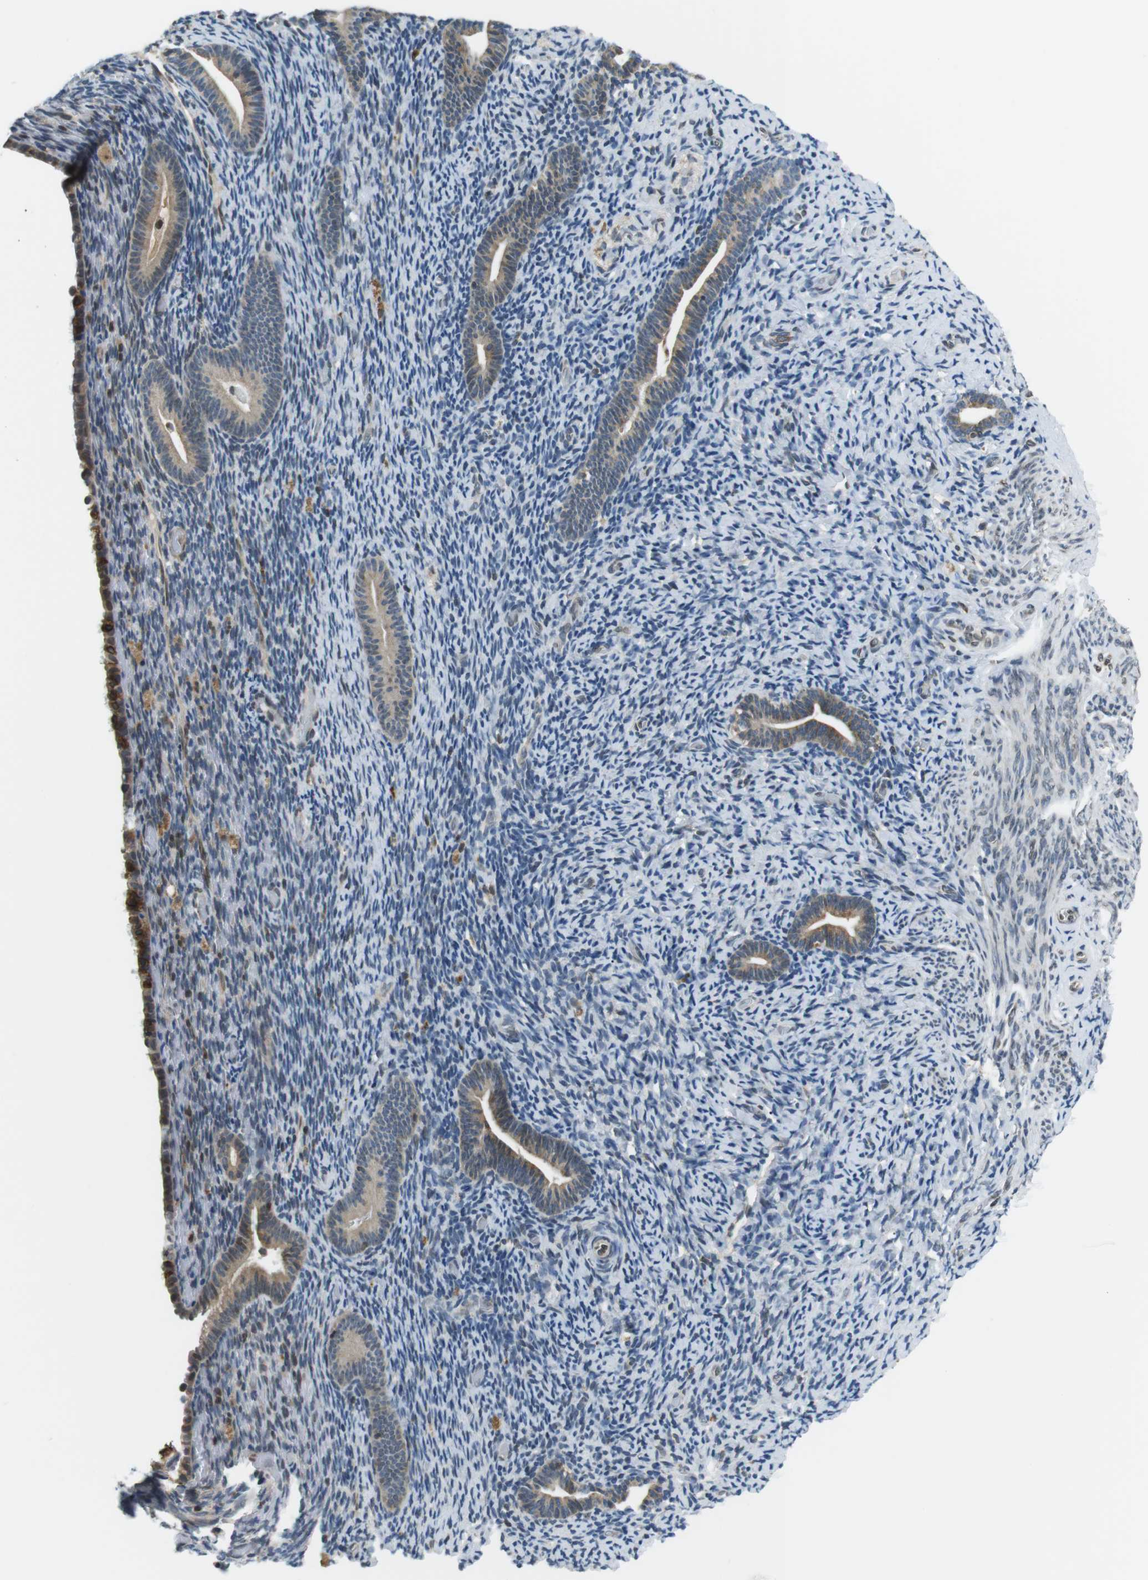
{"staining": {"intensity": "negative", "quantity": "none", "location": "none"}, "tissue": "endometrium", "cell_type": "Cells in endometrial stroma", "image_type": "normal", "snomed": [{"axis": "morphology", "description": "Normal tissue, NOS"}, {"axis": "topography", "description": "Endometrium"}], "caption": "The image exhibits no staining of cells in endometrial stroma in normal endometrium. (DAB (3,3'-diaminobenzidine) IHC, high magnification).", "gene": "TMX4", "patient": {"sex": "female", "age": 51}}